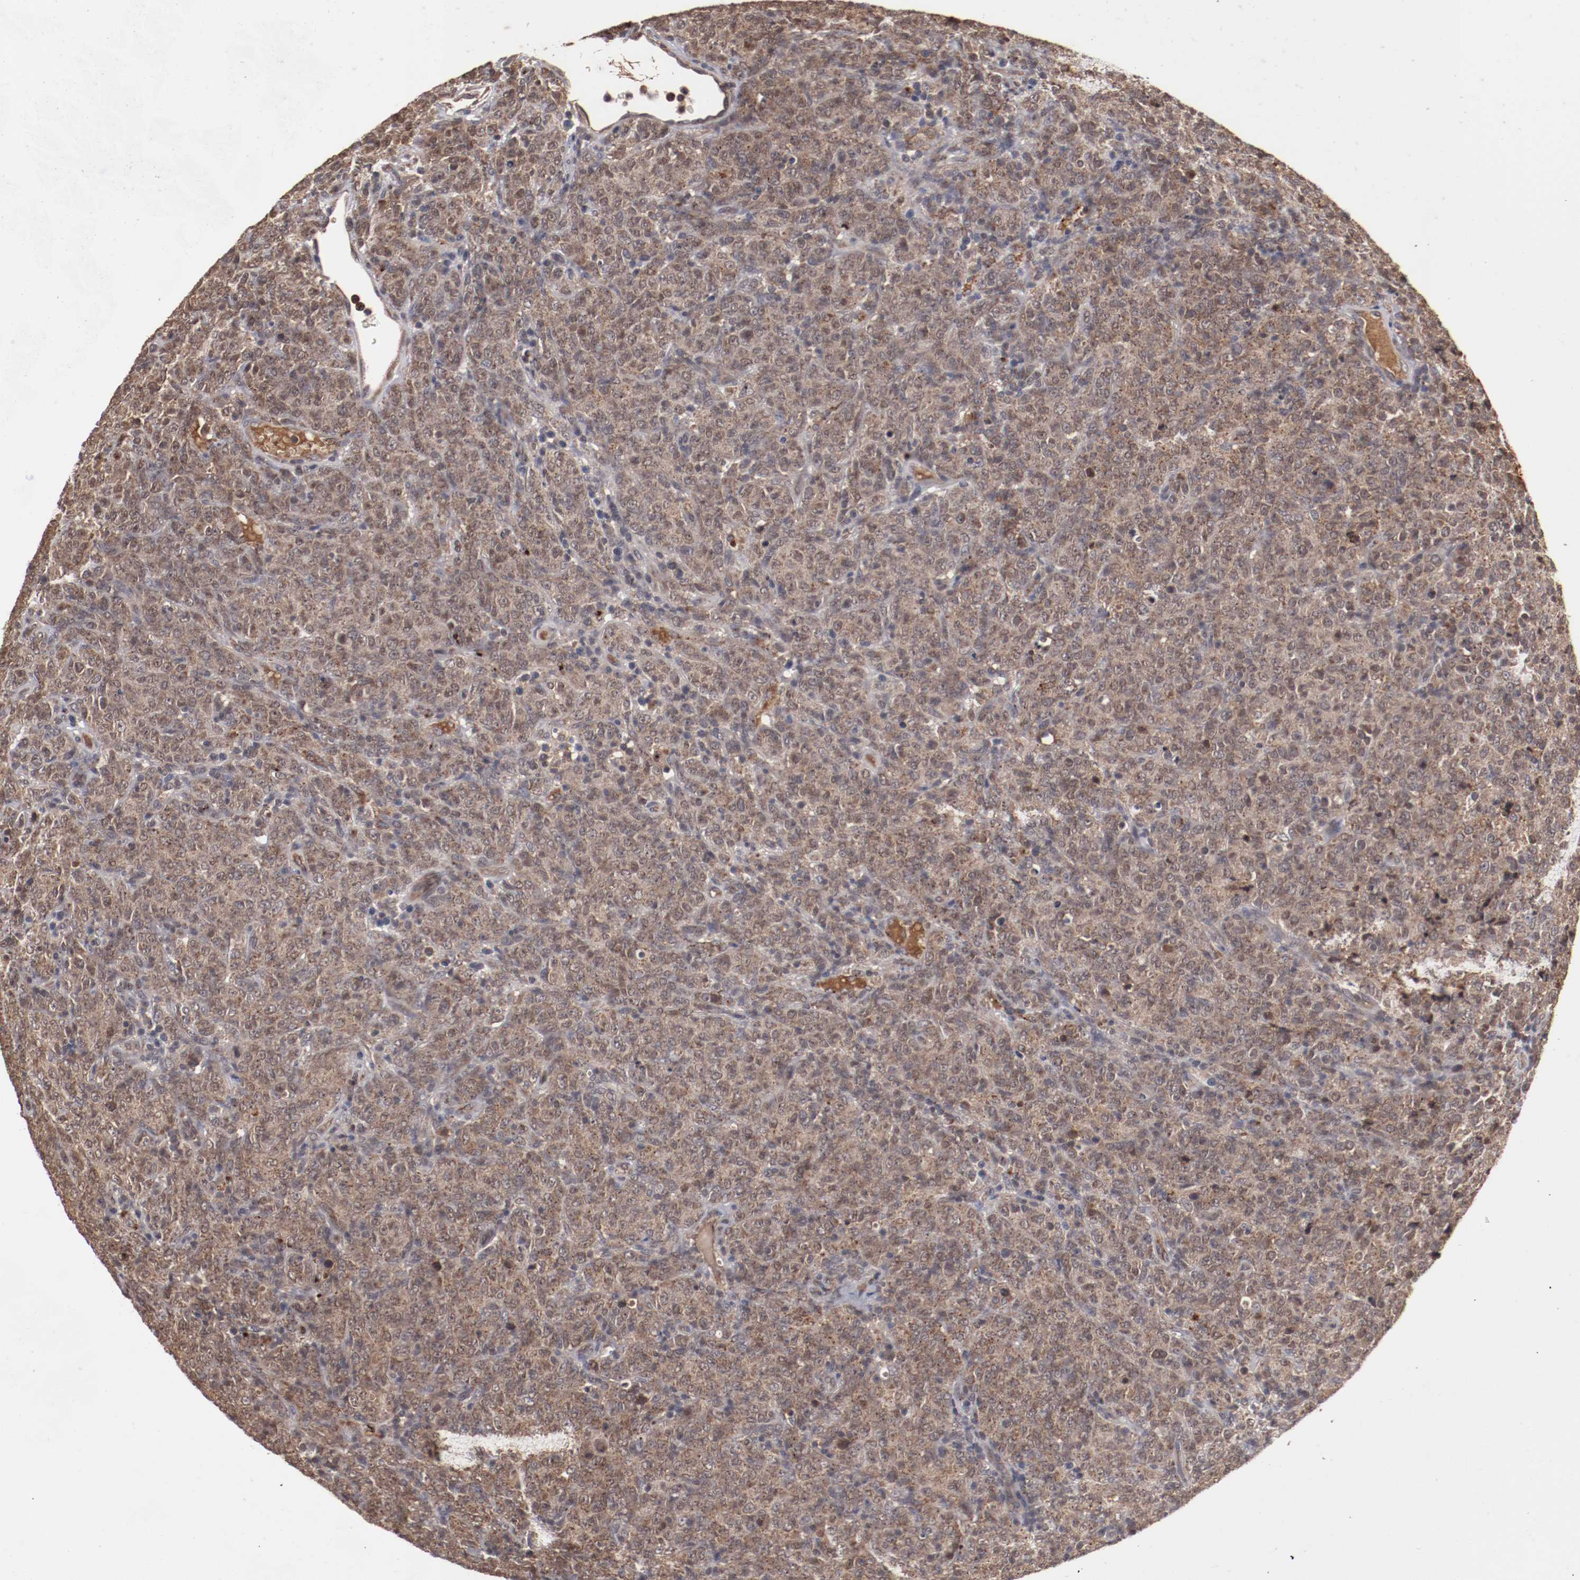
{"staining": {"intensity": "moderate", "quantity": ">75%", "location": "cytoplasmic/membranous"}, "tissue": "lymphoma", "cell_type": "Tumor cells", "image_type": "cancer", "snomed": [{"axis": "morphology", "description": "Malignant lymphoma, non-Hodgkin's type, High grade"}, {"axis": "topography", "description": "Tonsil"}], "caption": "This is an image of immunohistochemistry staining of high-grade malignant lymphoma, non-Hodgkin's type, which shows moderate expression in the cytoplasmic/membranous of tumor cells.", "gene": "TENM1", "patient": {"sex": "female", "age": 36}}